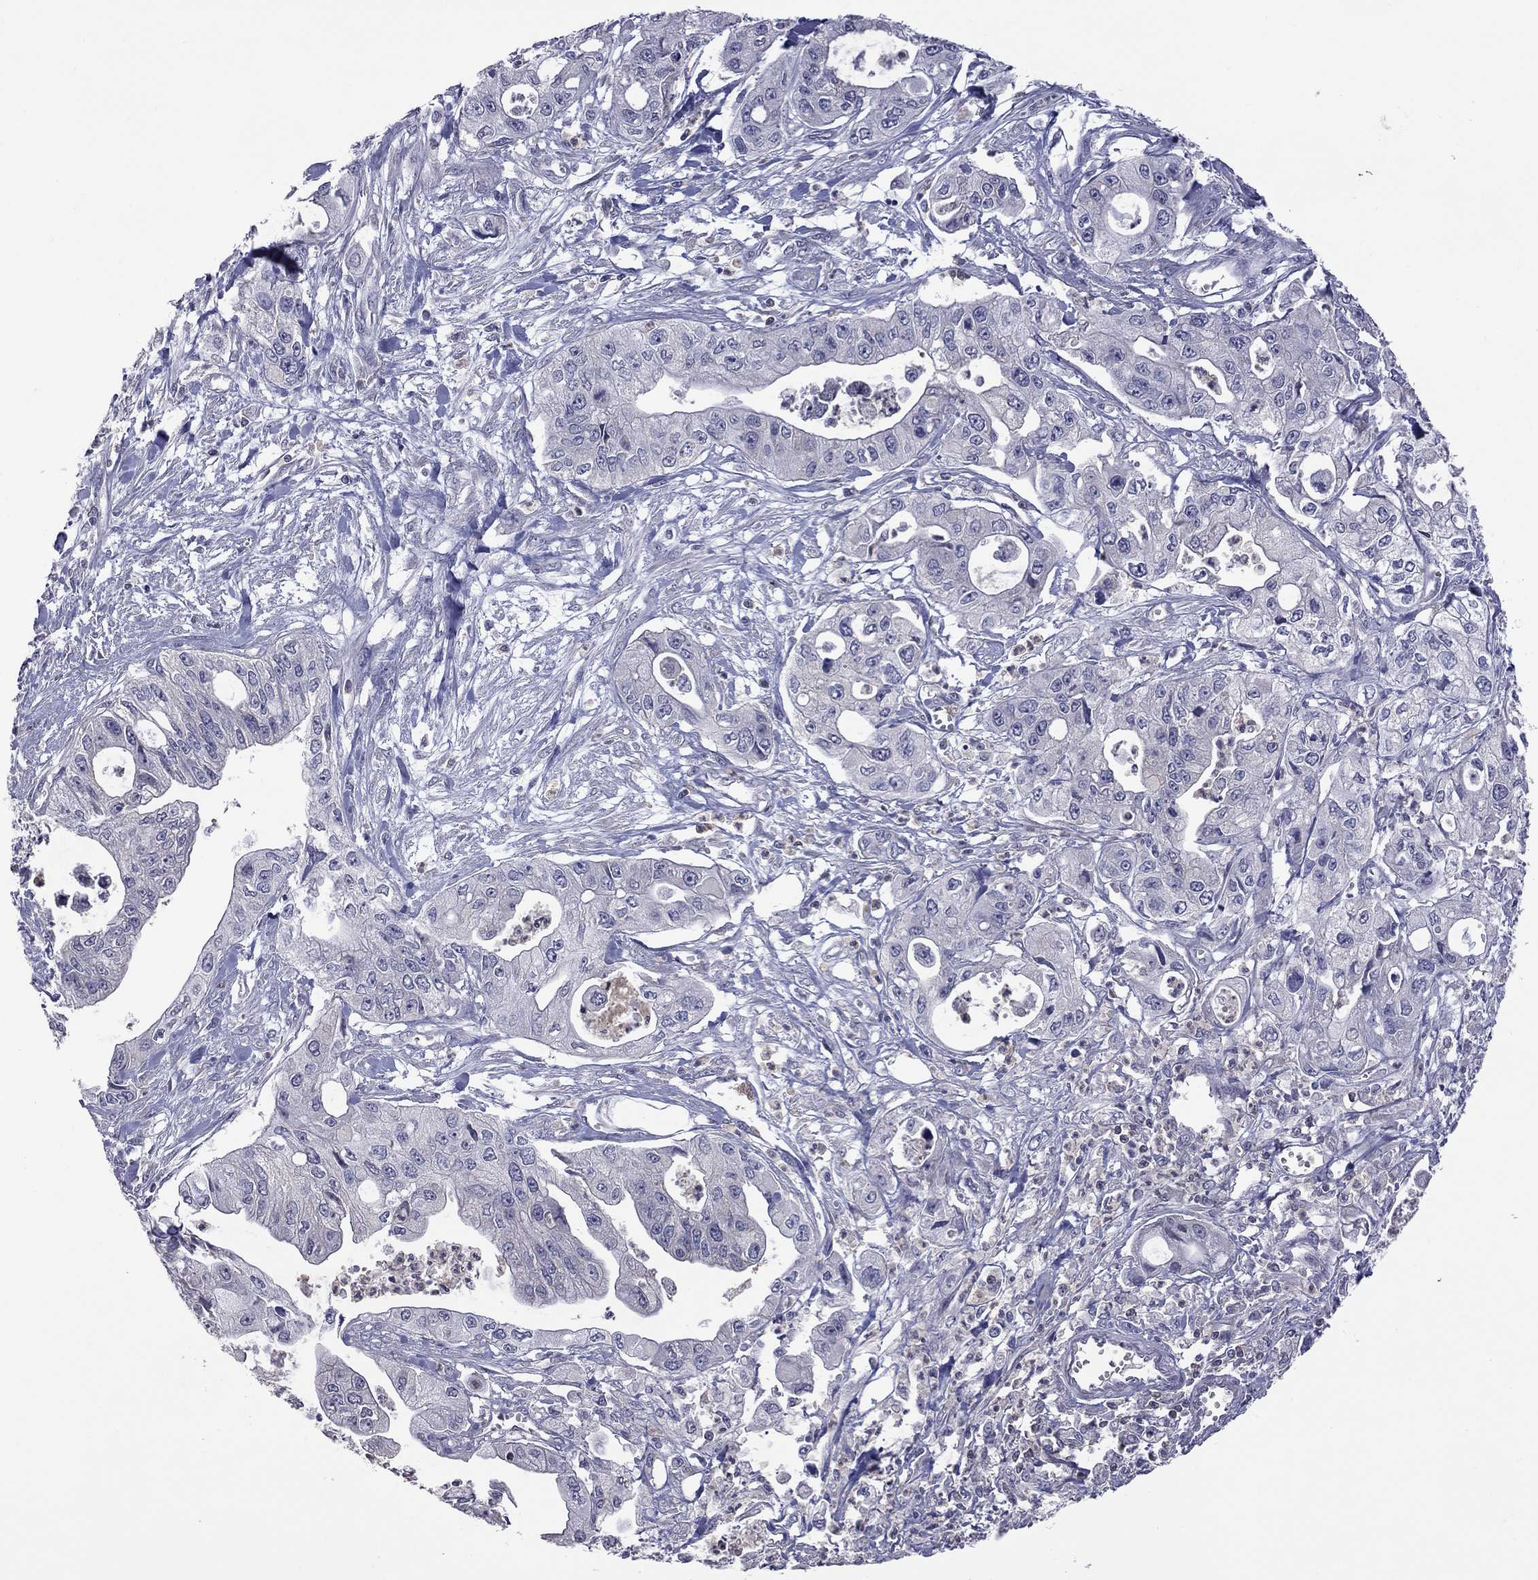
{"staining": {"intensity": "negative", "quantity": "none", "location": "none"}, "tissue": "pancreatic cancer", "cell_type": "Tumor cells", "image_type": "cancer", "snomed": [{"axis": "morphology", "description": "Adenocarcinoma, NOS"}, {"axis": "topography", "description": "Pancreas"}], "caption": "An immunohistochemistry (IHC) photomicrograph of pancreatic cancer is shown. There is no staining in tumor cells of pancreatic cancer.", "gene": "IPCEF1", "patient": {"sex": "male", "age": 70}}